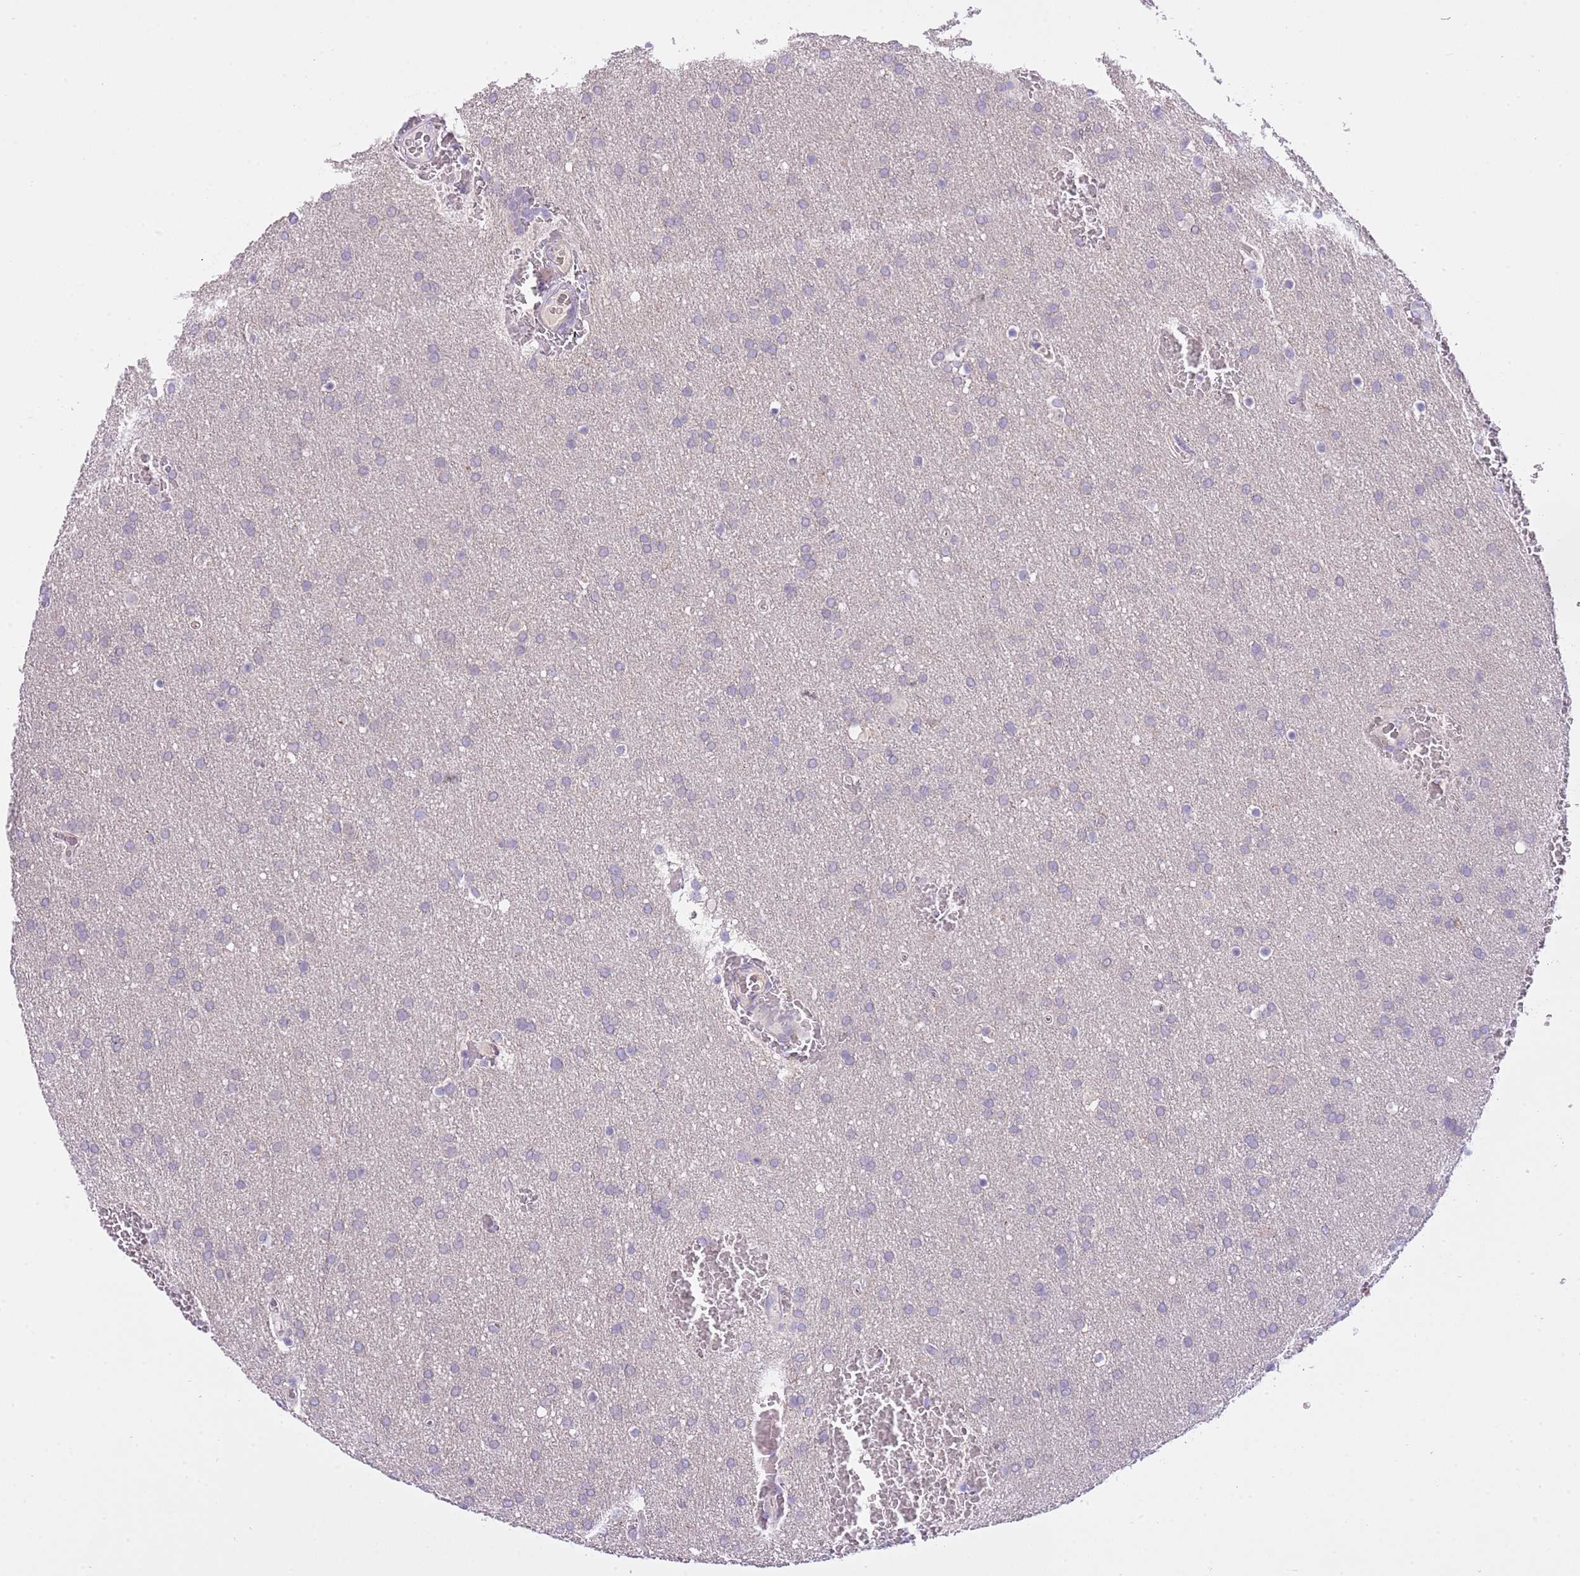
{"staining": {"intensity": "negative", "quantity": "none", "location": "none"}, "tissue": "glioma", "cell_type": "Tumor cells", "image_type": "cancer", "snomed": [{"axis": "morphology", "description": "Glioma, malignant, Low grade"}, {"axis": "topography", "description": "Brain"}], "caption": "High magnification brightfield microscopy of glioma stained with DAB (brown) and counterstained with hematoxylin (blue): tumor cells show no significant expression. Nuclei are stained in blue.", "gene": "FBRSL1", "patient": {"sex": "female", "age": 32}}